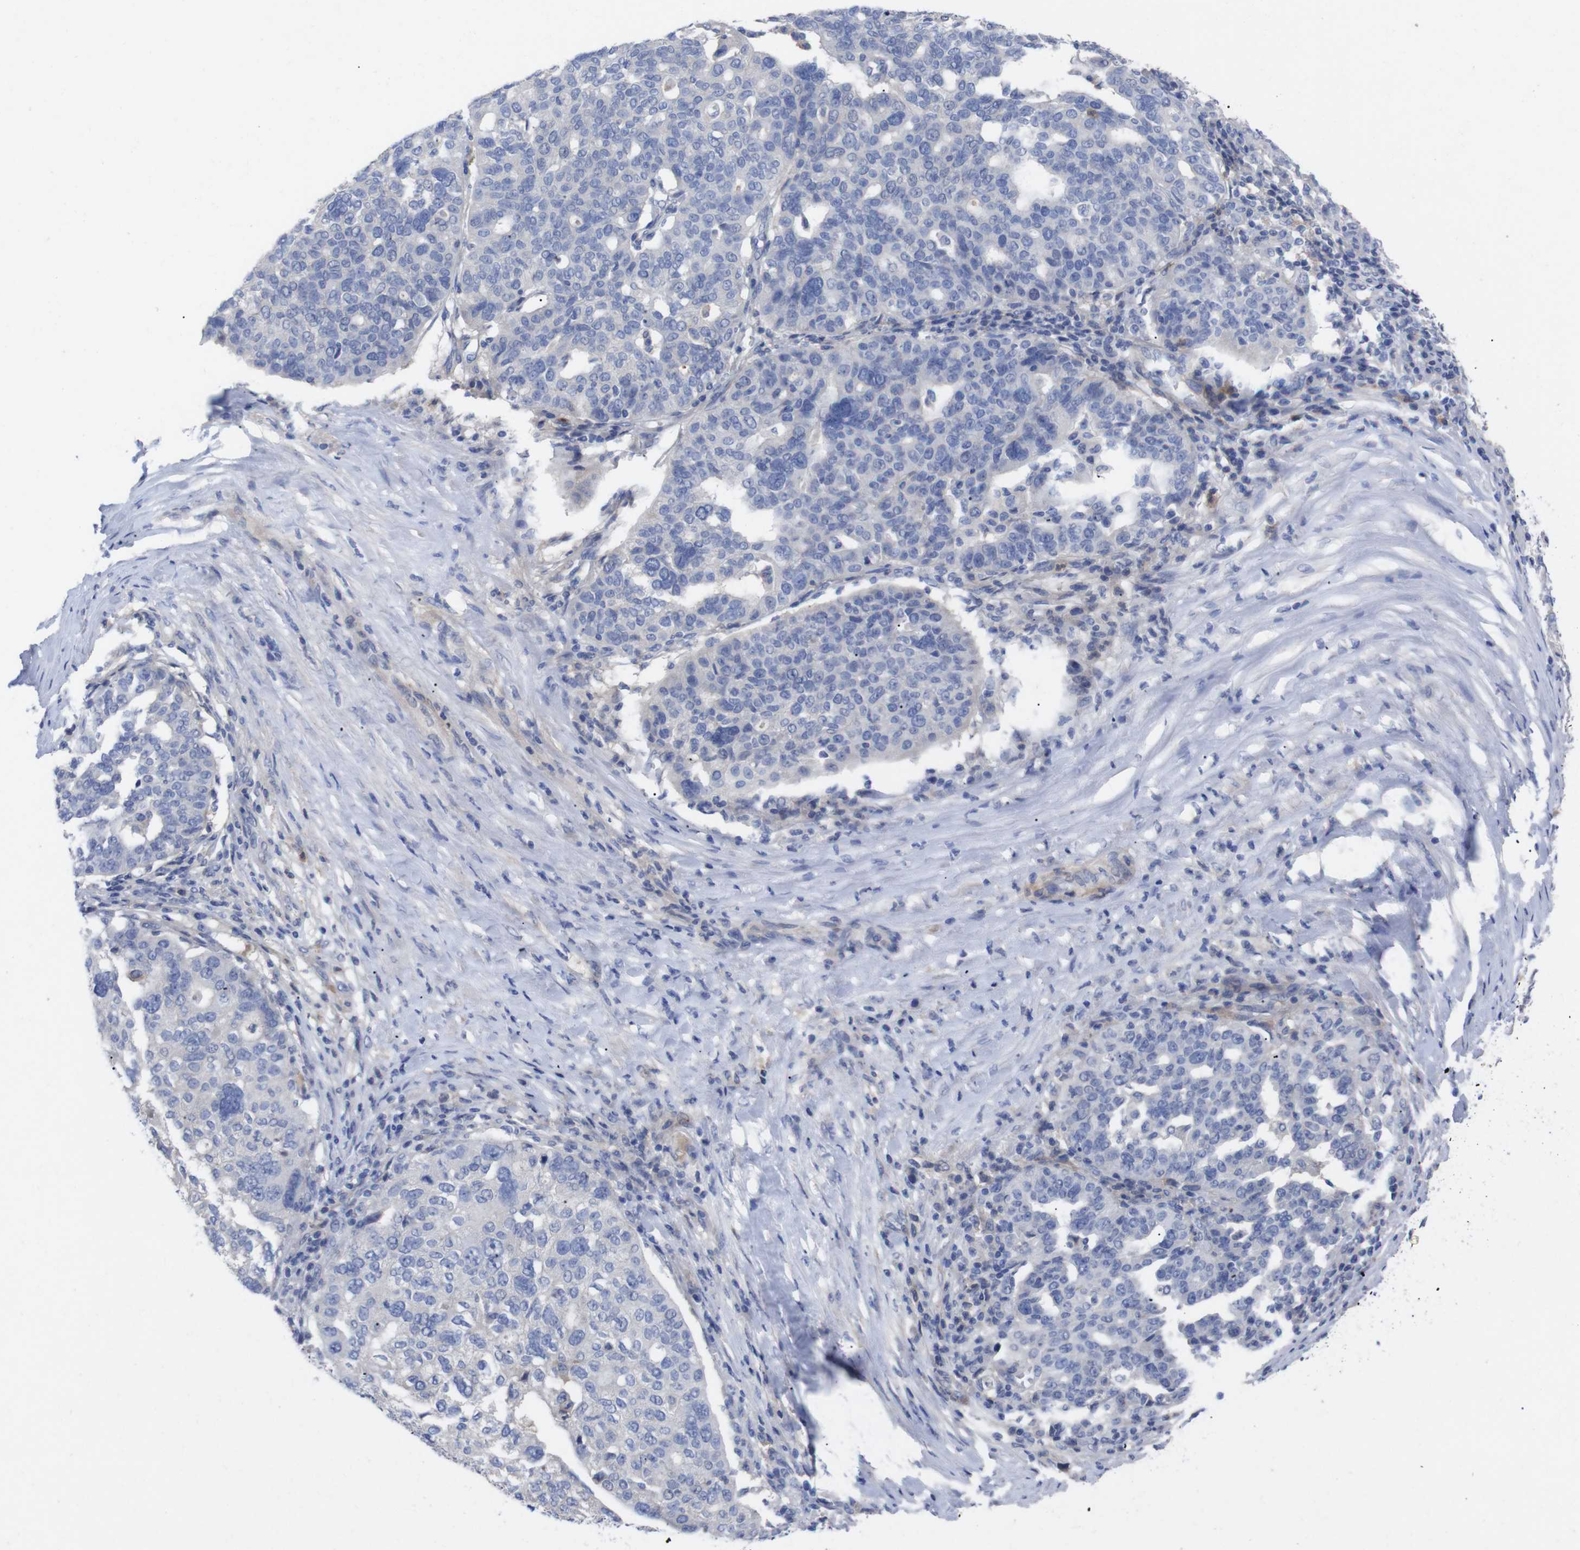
{"staining": {"intensity": "negative", "quantity": "none", "location": "none"}, "tissue": "ovarian cancer", "cell_type": "Tumor cells", "image_type": "cancer", "snomed": [{"axis": "morphology", "description": "Cystadenocarcinoma, serous, NOS"}, {"axis": "topography", "description": "Ovary"}], "caption": "Immunohistochemical staining of human ovarian cancer (serous cystadenocarcinoma) shows no significant expression in tumor cells.", "gene": "C5AR1", "patient": {"sex": "female", "age": 59}}